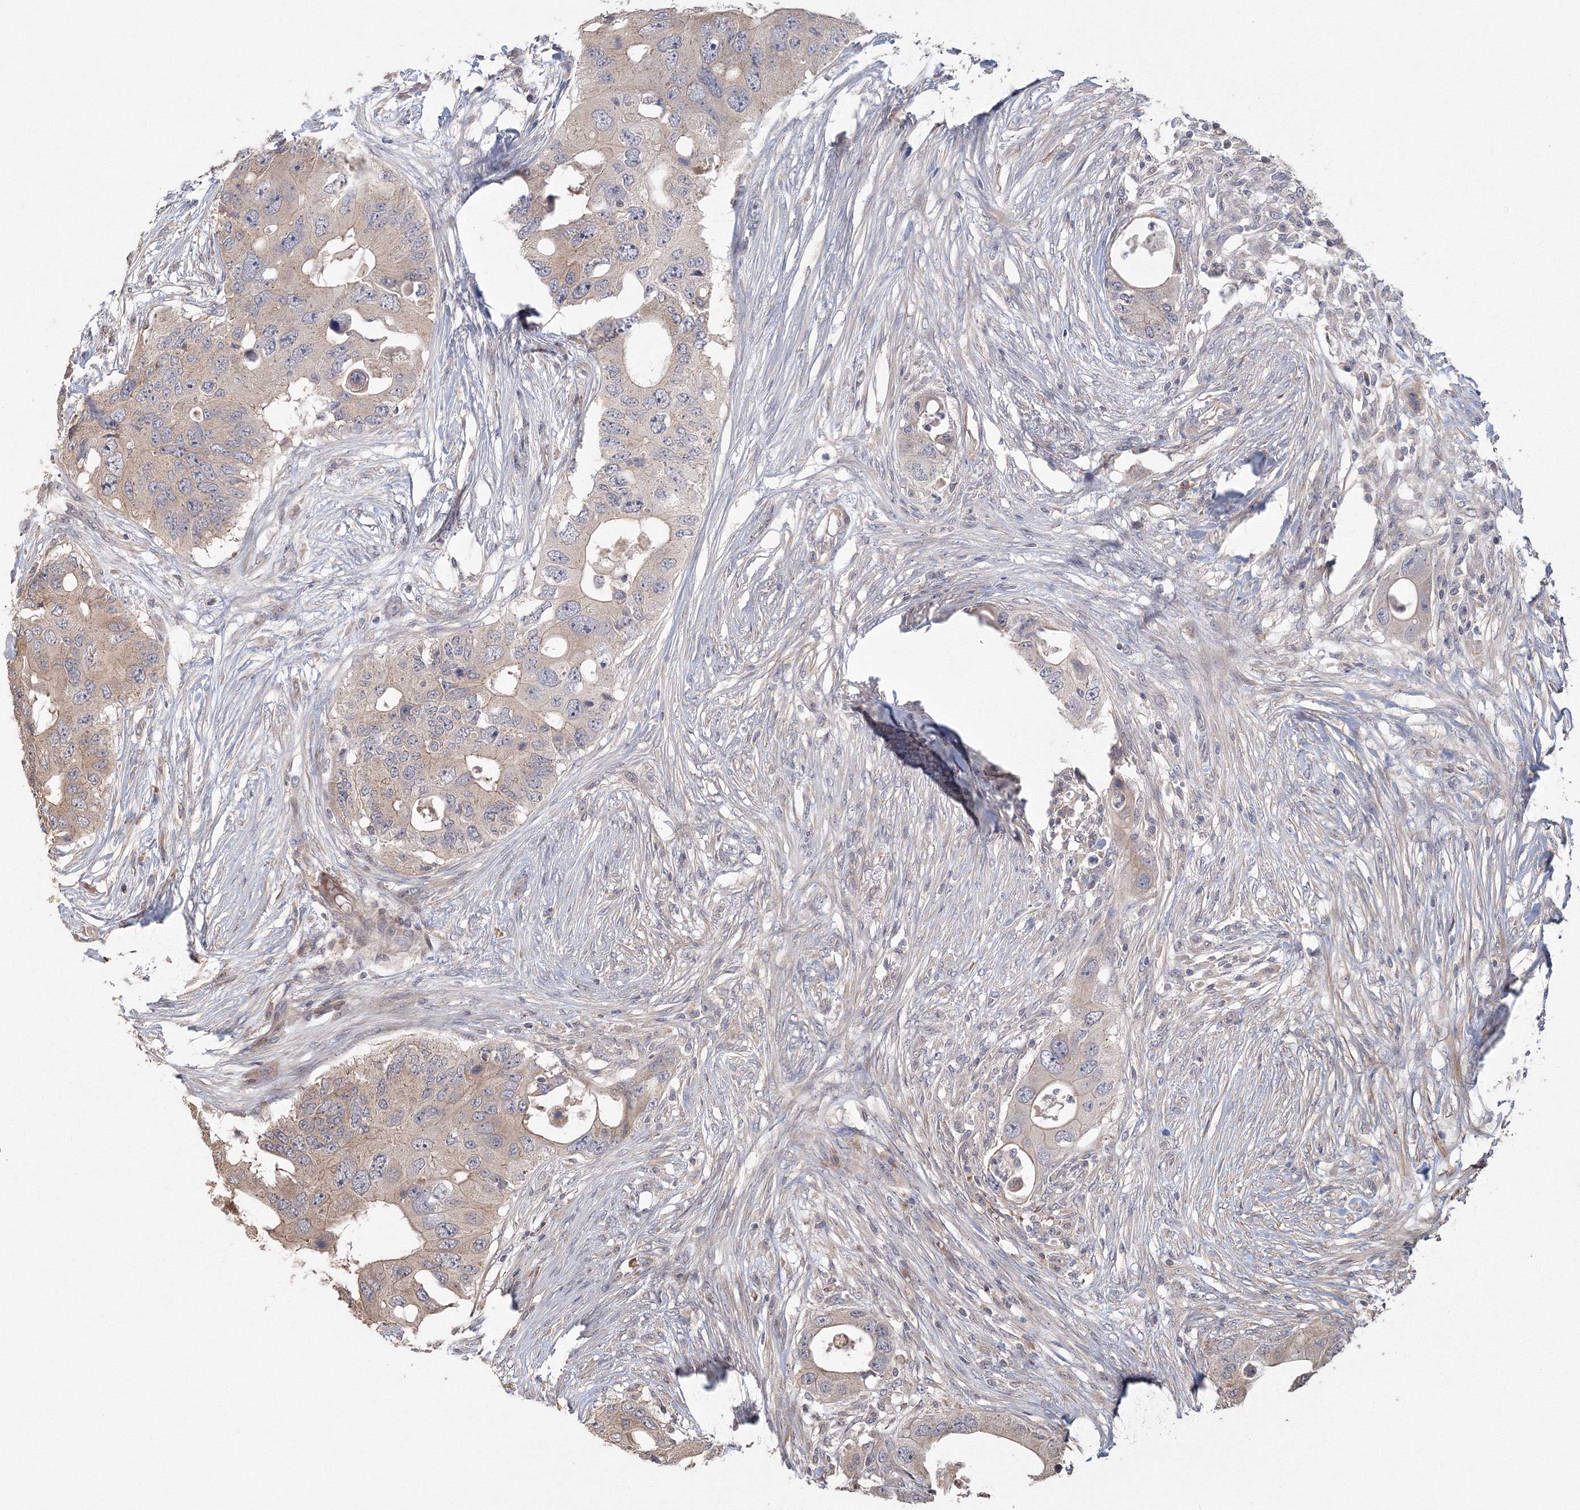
{"staining": {"intensity": "weak", "quantity": "25%-75%", "location": "cytoplasmic/membranous"}, "tissue": "colorectal cancer", "cell_type": "Tumor cells", "image_type": "cancer", "snomed": [{"axis": "morphology", "description": "Adenocarcinoma, NOS"}, {"axis": "topography", "description": "Colon"}], "caption": "Colorectal cancer tissue demonstrates weak cytoplasmic/membranous positivity in about 25%-75% of tumor cells, visualized by immunohistochemistry.", "gene": "TACC2", "patient": {"sex": "male", "age": 71}}